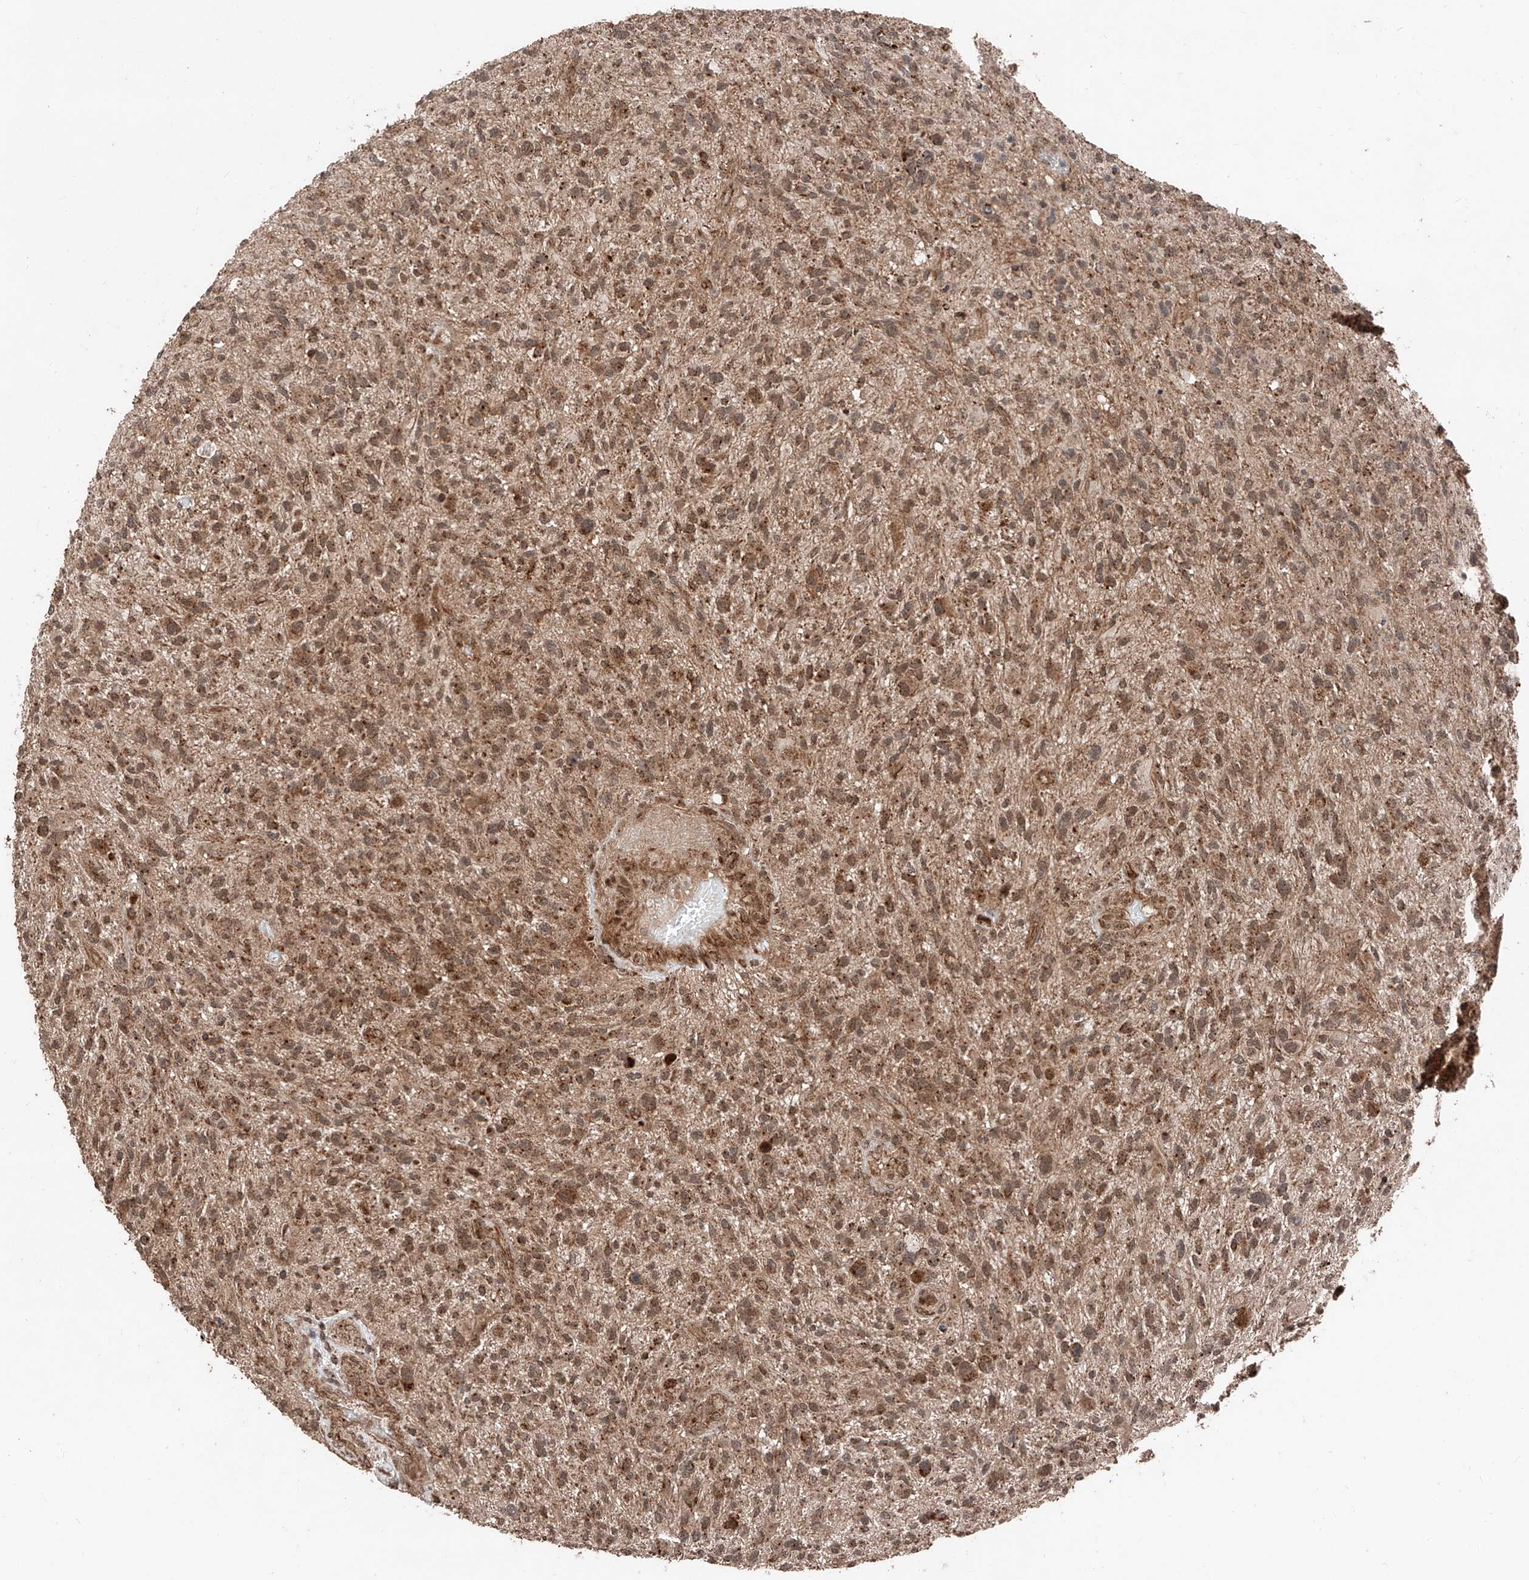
{"staining": {"intensity": "moderate", "quantity": ">75%", "location": "cytoplasmic/membranous,nuclear"}, "tissue": "glioma", "cell_type": "Tumor cells", "image_type": "cancer", "snomed": [{"axis": "morphology", "description": "Glioma, malignant, High grade"}, {"axis": "topography", "description": "Brain"}], "caption": "Glioma tissue reveals moderate cytoplasmic/membranous and nuclear staining in approximately >75% of tumor cells, visualized by immunohistochemistry. Immunohistochemistry (ihc) stains the protein of interest in brown and the nuclei are stained blue.", "gene": "ZSCAN29", "patient": {"sex": "male", "age": 47}}